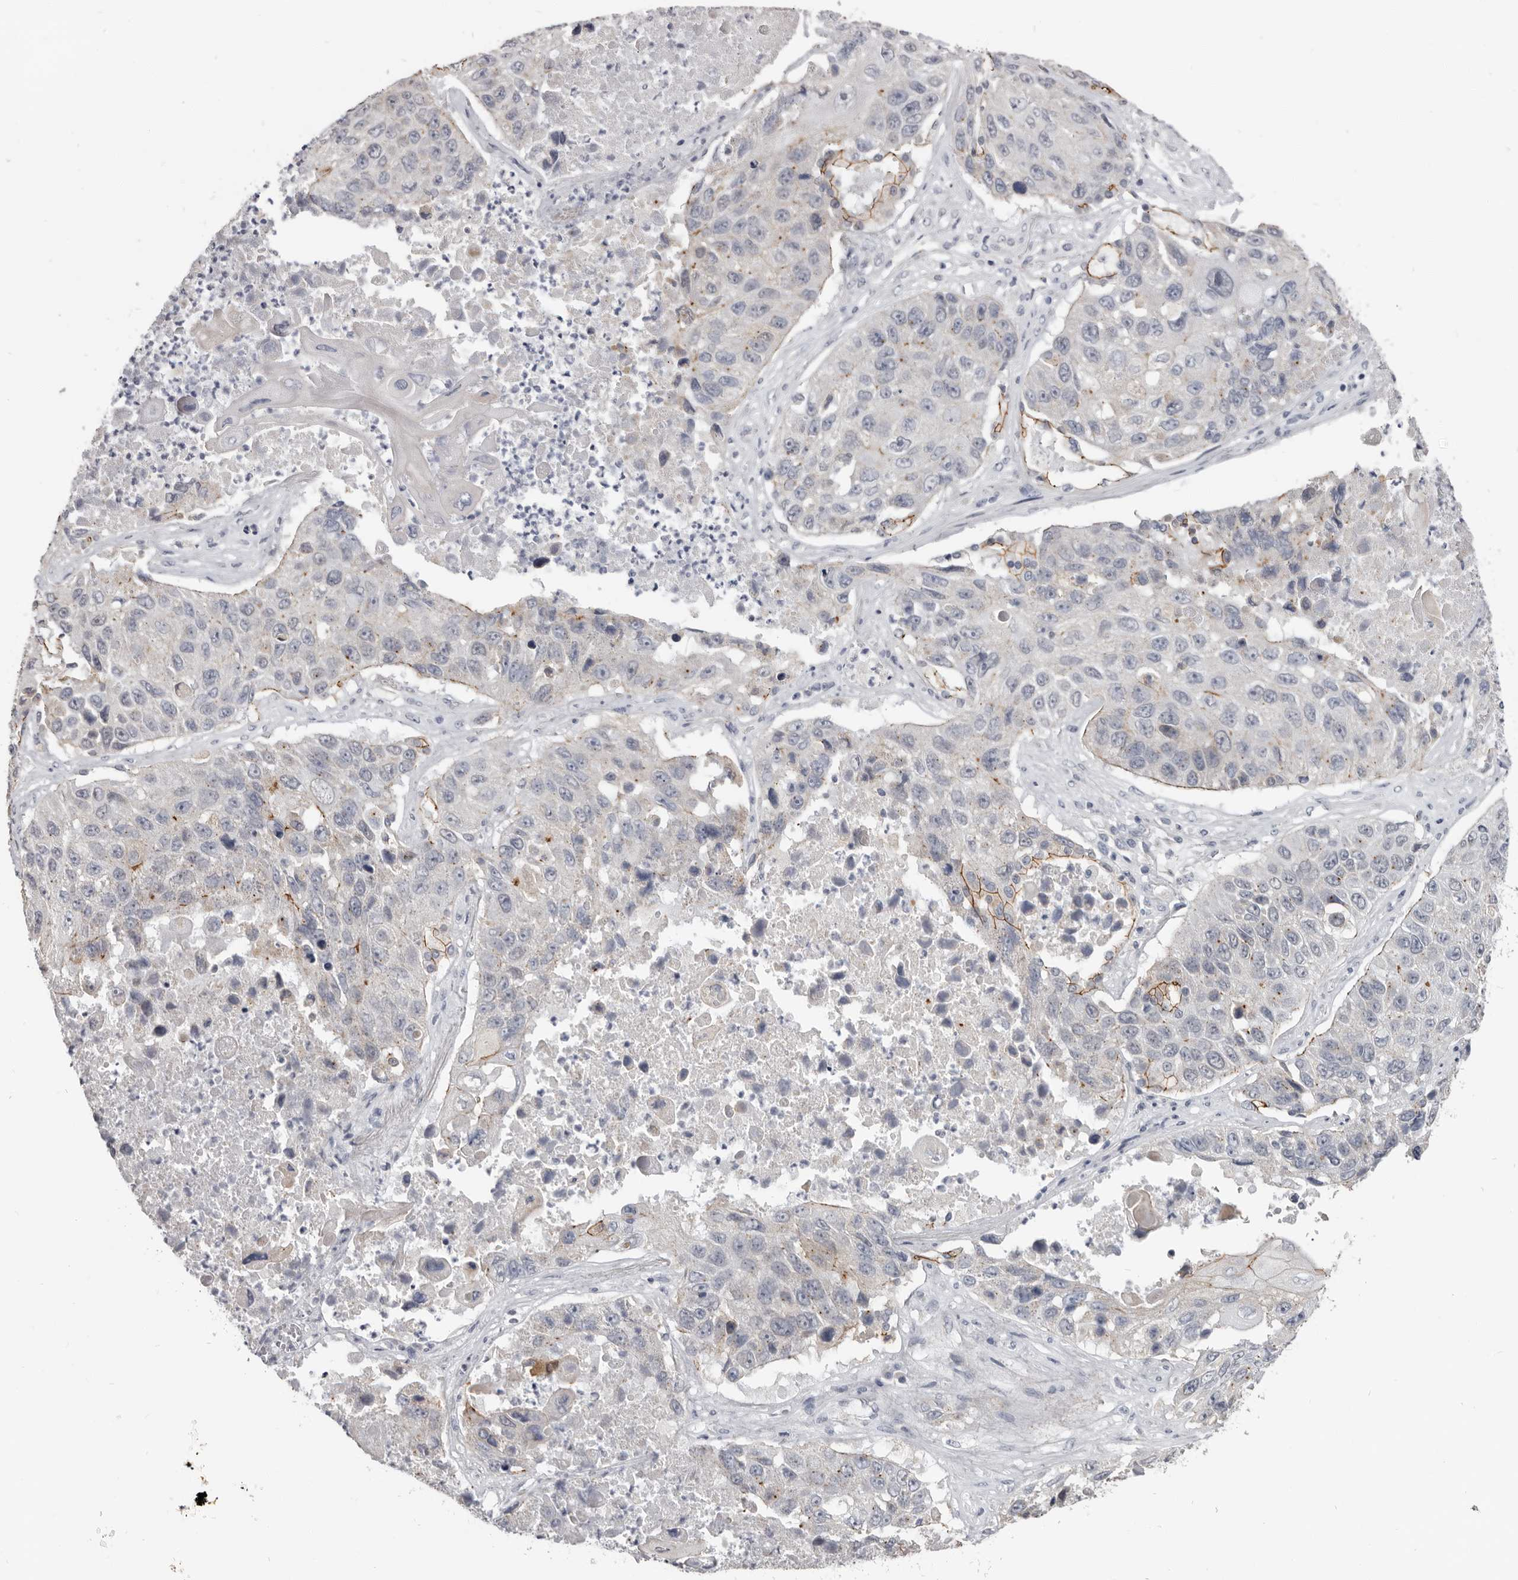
{"staining": {"intensity": "moderate", "quantity": "<25%", "location": "cytoplasmic/membranous"}, "tissue": "lung cancer", "cell_type": "Tumor cells", "image_type": "cancer", "snomed": [{"axis": "morphology", "description": "Squamous cell carcinoma, NOS"}, {"axis": "topography", "description": "Lung"}], "caption": "Lung cancer stained with a protein marker displays moderate staining in tumor cells.", "gene": "CGN", "patient": {"sex": "male", "age": 61}}